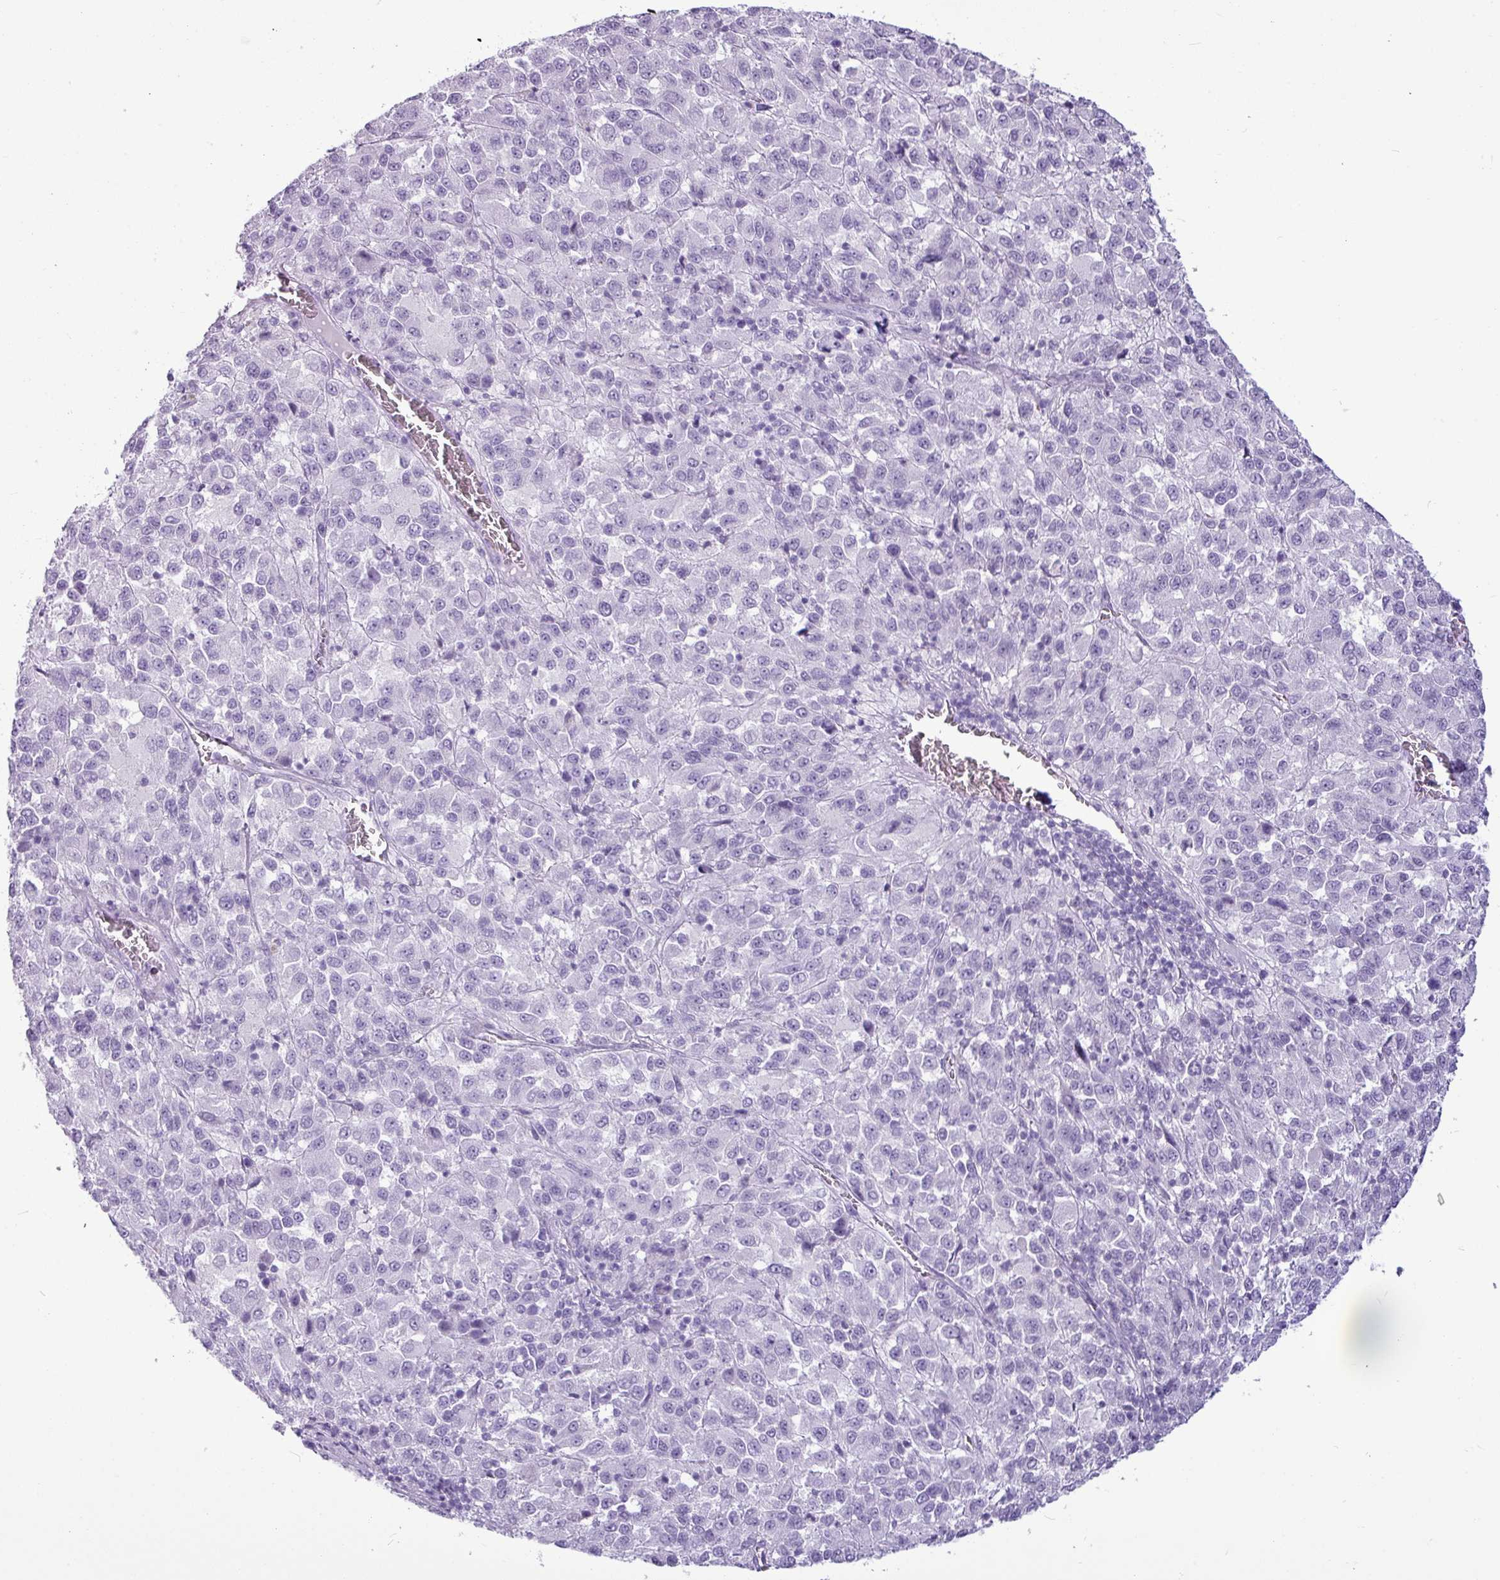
{"staining": {"intensity": "negative", "quantity": "none", "location": "none"}, "tissue": "melanoma", "cell_type": "Tumor cells", "image_type": "cancer", "snomed": [{"axis": "morphology", "description": "Malignant melanoma, Metastatic site"}, {"axis": "topography", "description": "Lung"}], "caption": "Immunohistochemistry image of malignant melanoma (metastatic site) stained for a protein (brown), which exhibits no expression in tumor cells.", "gene": "AMY1B", "patient": {"sex": "male", "age": 64}}